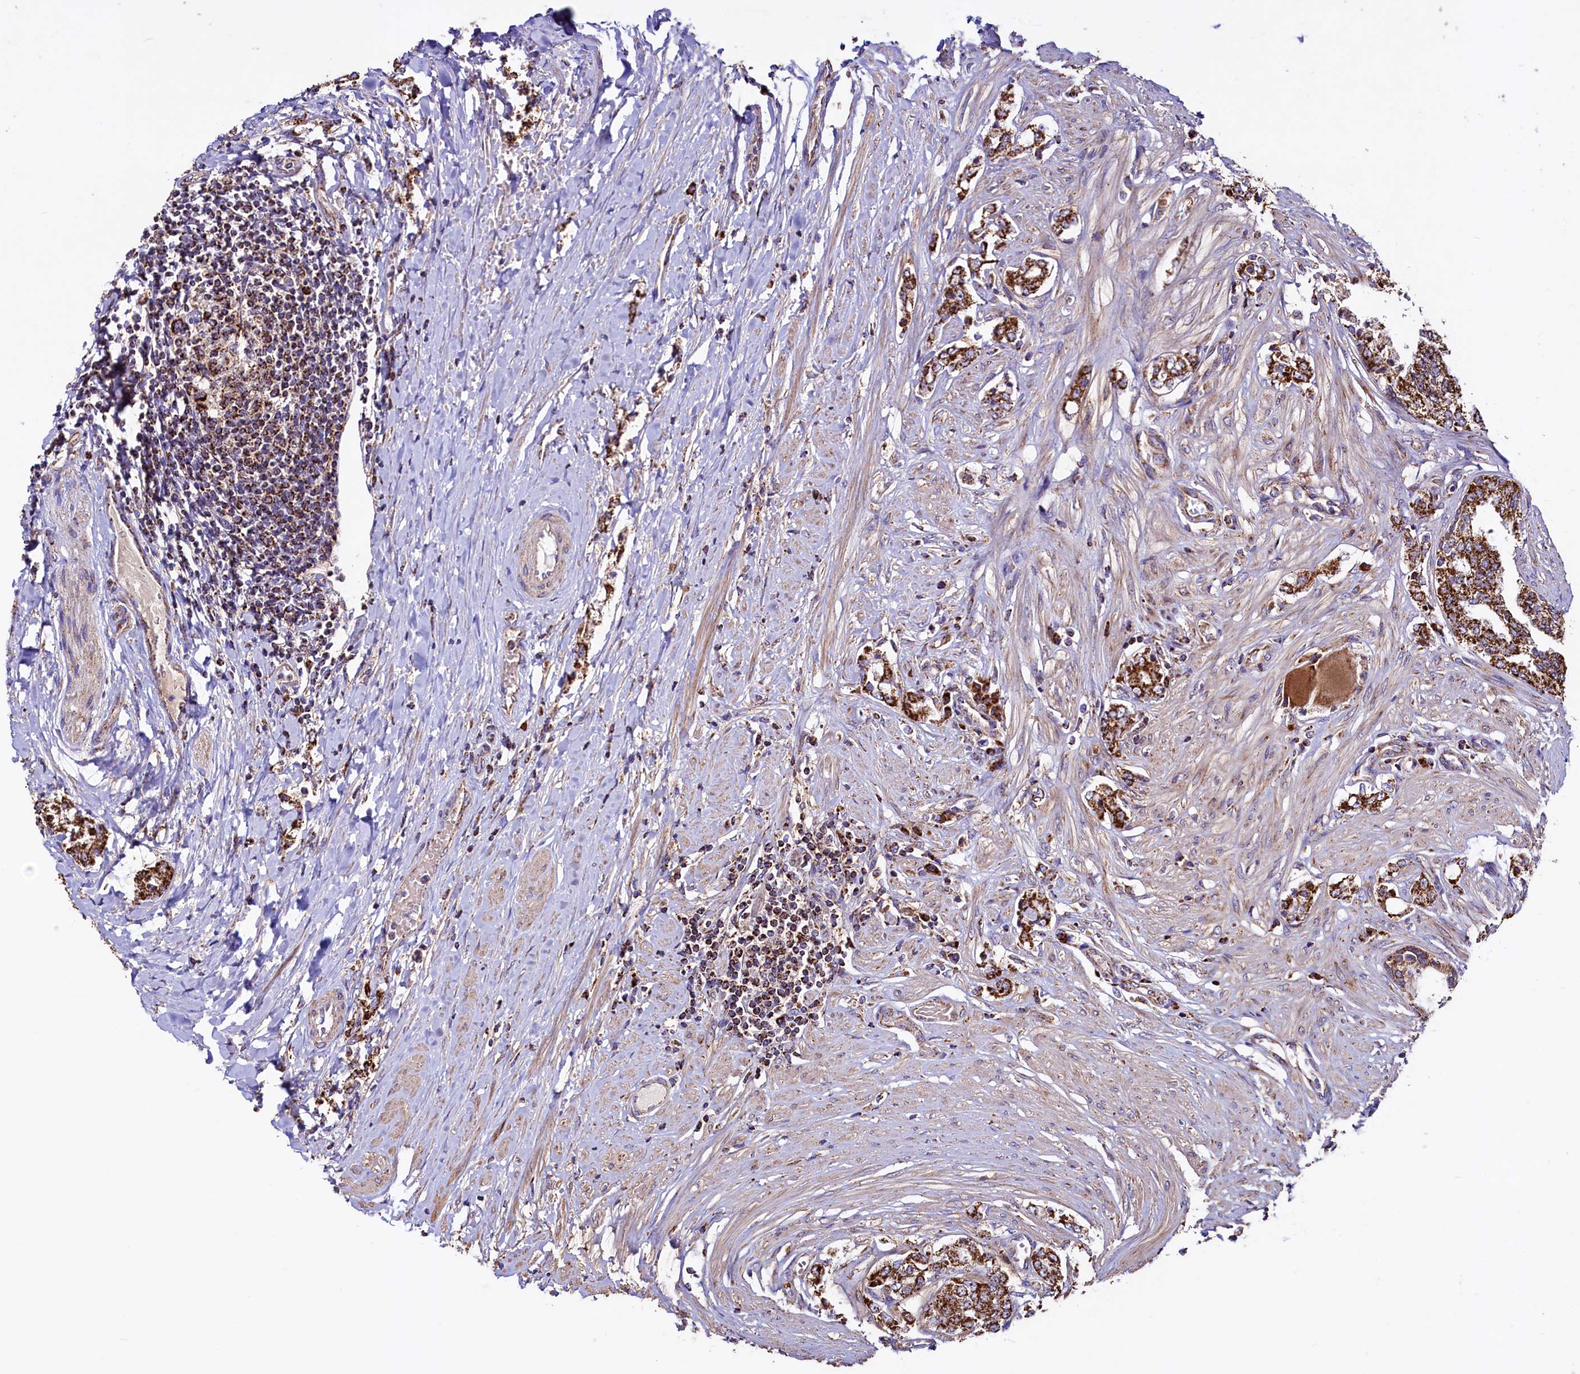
{"staining": {"intensity": "strong", "quantity": ">75%", "location": "cytoplasmic/membranous"}, "tissue": "prostate cancer", "cell_type": "Tumor cells", "image_type": "cancer", "snomed": [{"axis": "morphology", "description": "Adenocarcinoma, High grade"}, {"axis": "topography", "description": "Prostate"}], "caption": "Immunohistochemical staining of prostate cancer (high-grade adenocarcinoma) reveals strong cytoplasmic/membranous protein expression in about >75% of tumor cells. (DAB = brown stain, brightfield microscopy at high magnification).", "gene": "STARD5", "patient": {"sex": "male", "age": 64}}